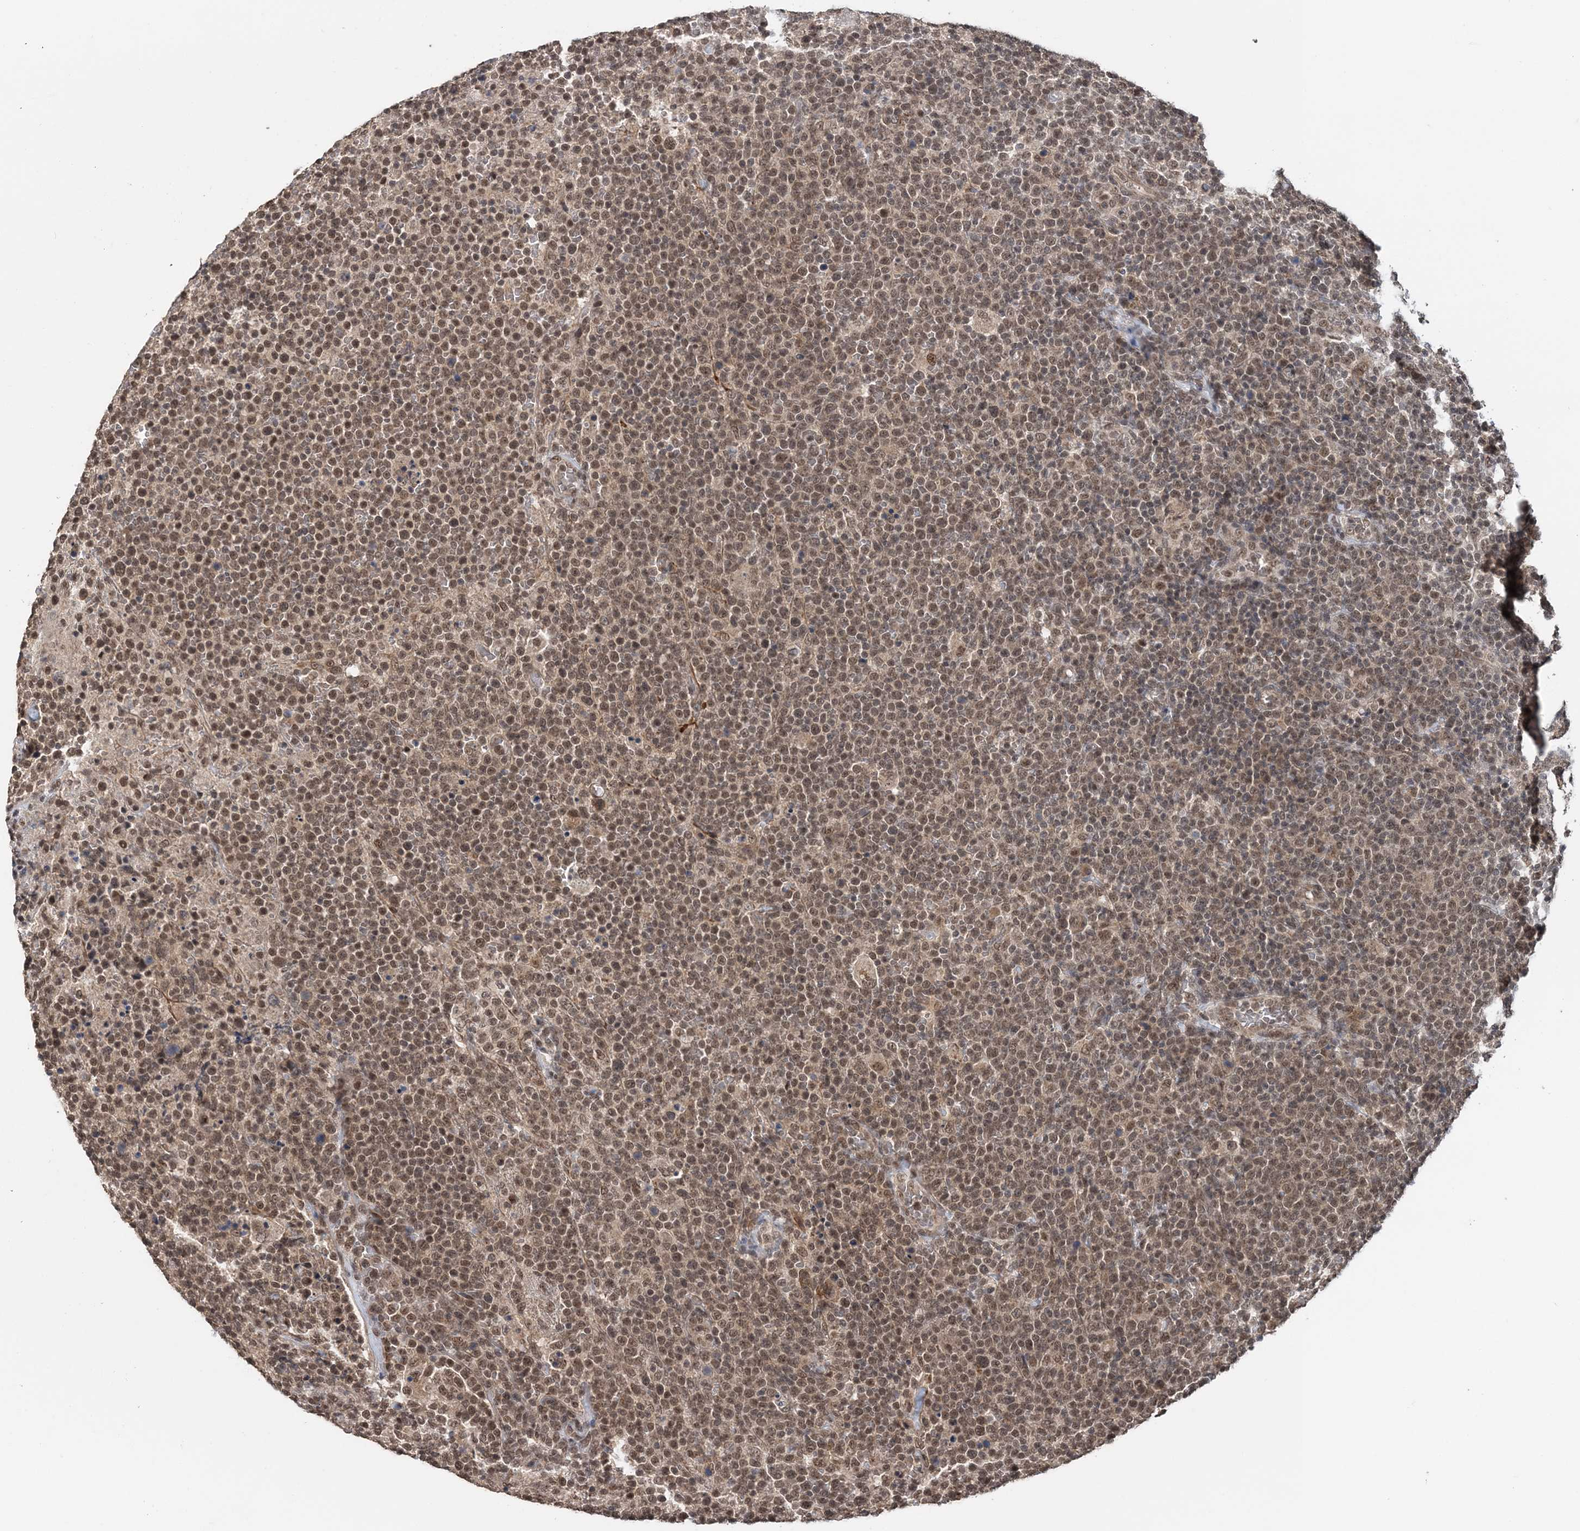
{"staining": {"intensity": "moderate", "quantity": ">75%", "location": "nuclear"}, "tissue": "lymphoma", "cell_type": "Tumor cells", "image_type": "cancer", "snomed": [{"axis": "morphology", "description": "Malignant lymphoma, non-Hodgkin's type, High grade"}, {"axis": "topography", "description": "Lymph node"}], "caption": "The image reveals immunohistochemical staining of malignant lymphoma, non-Hodgkin's type (high-grade). There is moderate nuclear positivity is identified in about >75% of tumor cells. (Brightfield microscopy of DAB IHC at high magnification).", "gene": "TSHZ2", "patient": {"sex": "male", "age": 61}}